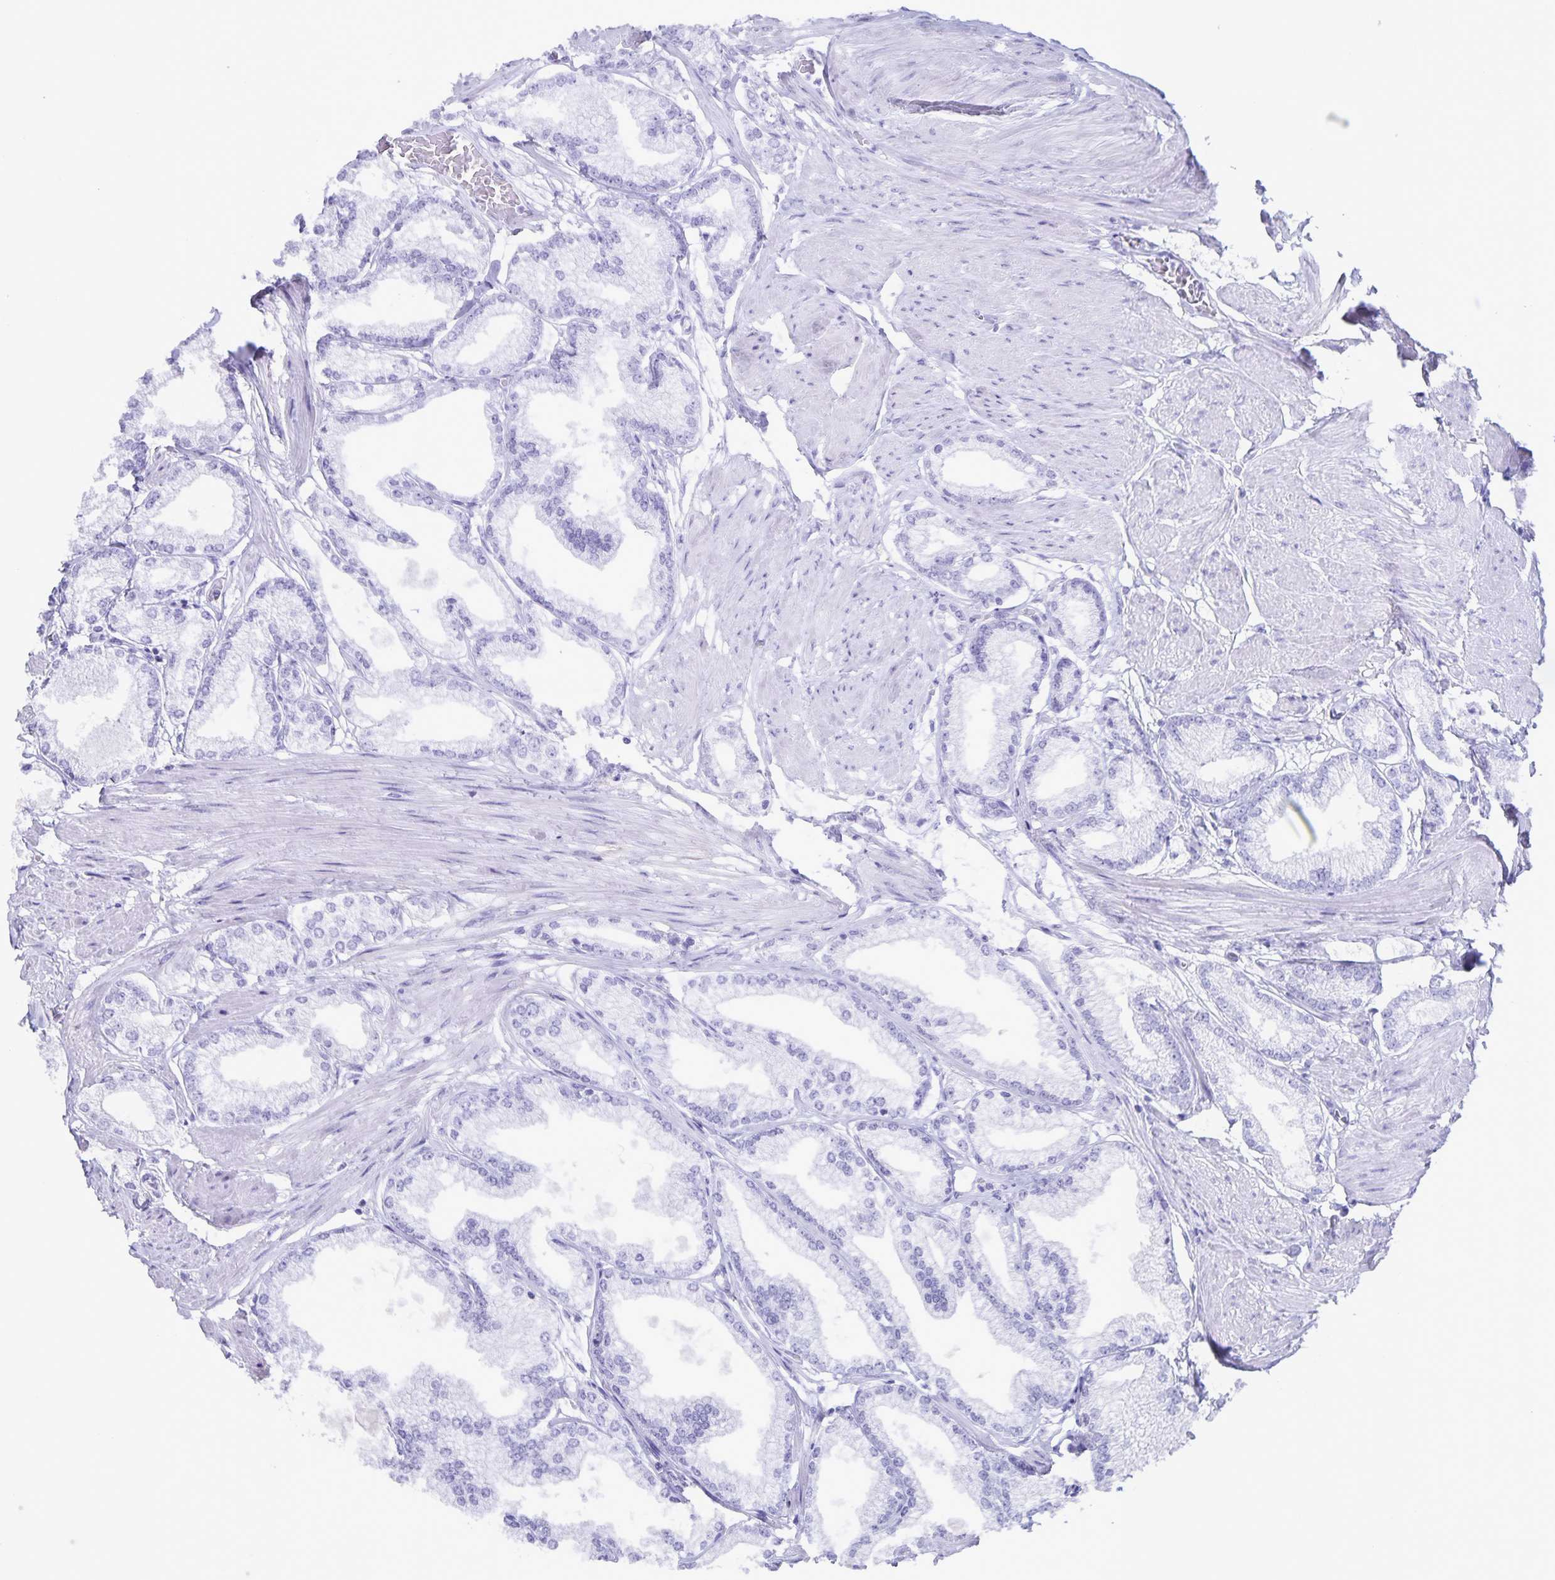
{"staining": {"intensity": "negative", "quantity": "none", "location": "none"}, "tissue": "prostate cancer", "cell_type": "Tumor cells", "image_type": "cancer", "snomed": [{"axis": "morphology", "description": "Adenocarcinoma, High grade"}, {"axis": "topography", "description": "Prostate"}], "caption": "Immunohistochemistry of human prostate adenocarcinoma (high-grade) shows no expression in tumor cells. Nuclei are stained in blue.", "gene": "AQP4", "patient": {"sex": "male", "age": 68}}